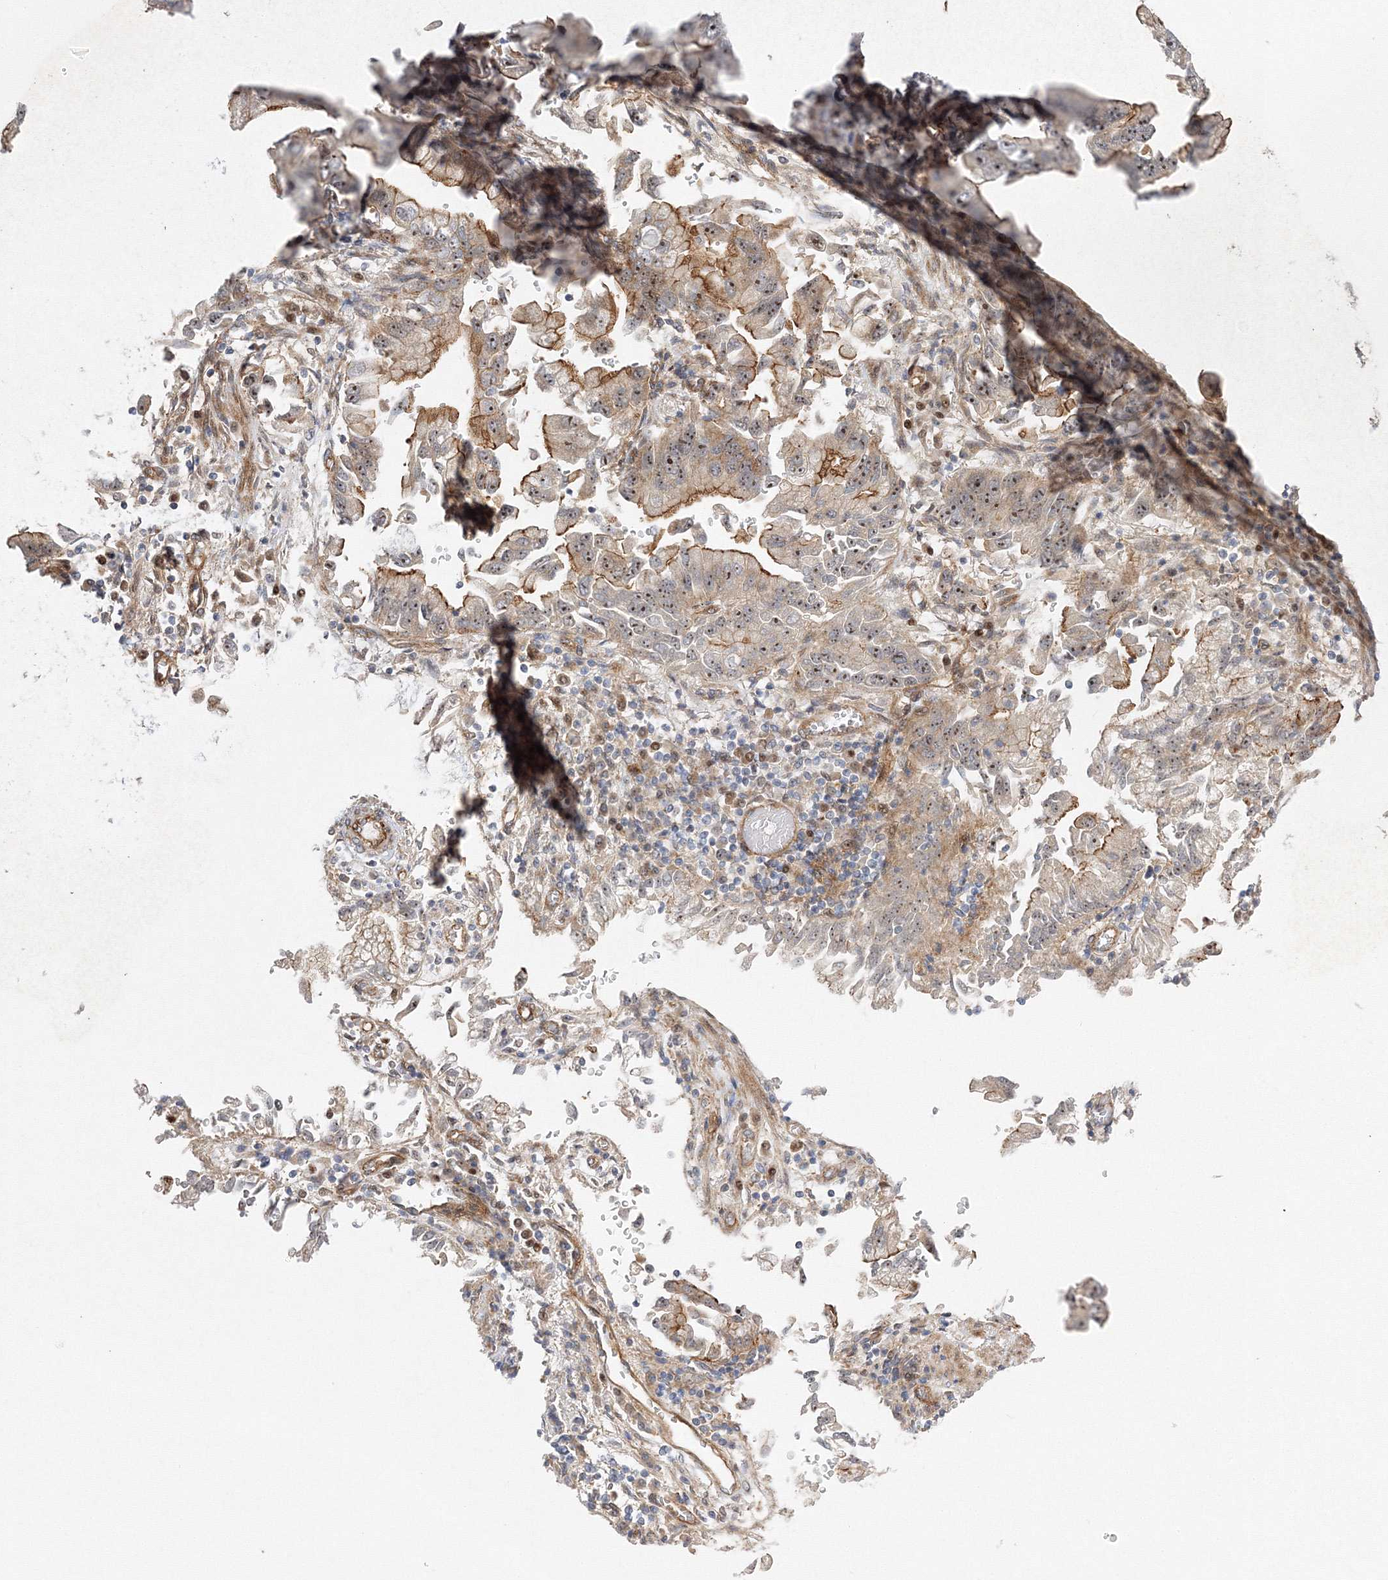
{"staining": {"intensity": "moderate", "quantity": ">75%", "location": "cytoplasmic/membranous,nuclear"}, "tissue": "stomach cancer", "cell_type": "Tumor cells", "image_type": "cancer", "snomed": [{"axis": "morphology", "description": "Adenocarcinoma, NOS"}, {"axis": "topography", "description": "Stomach"}], "caption": "IHC staining of adenocarcinoma (stomach), which demonstrates medium levels of moderate cytoplasmic/membranous and nuclear expression in approximately >75% of tumor cells indicating moderate cytoplasmic/membranous and nuclear protein staining. The staining was performed using DAB (brown) for protein detection and nuclei were counterstained in hematoxylin (blue).", "gene": "NPM3", "patient": {"sex": "male", "age": 62}}